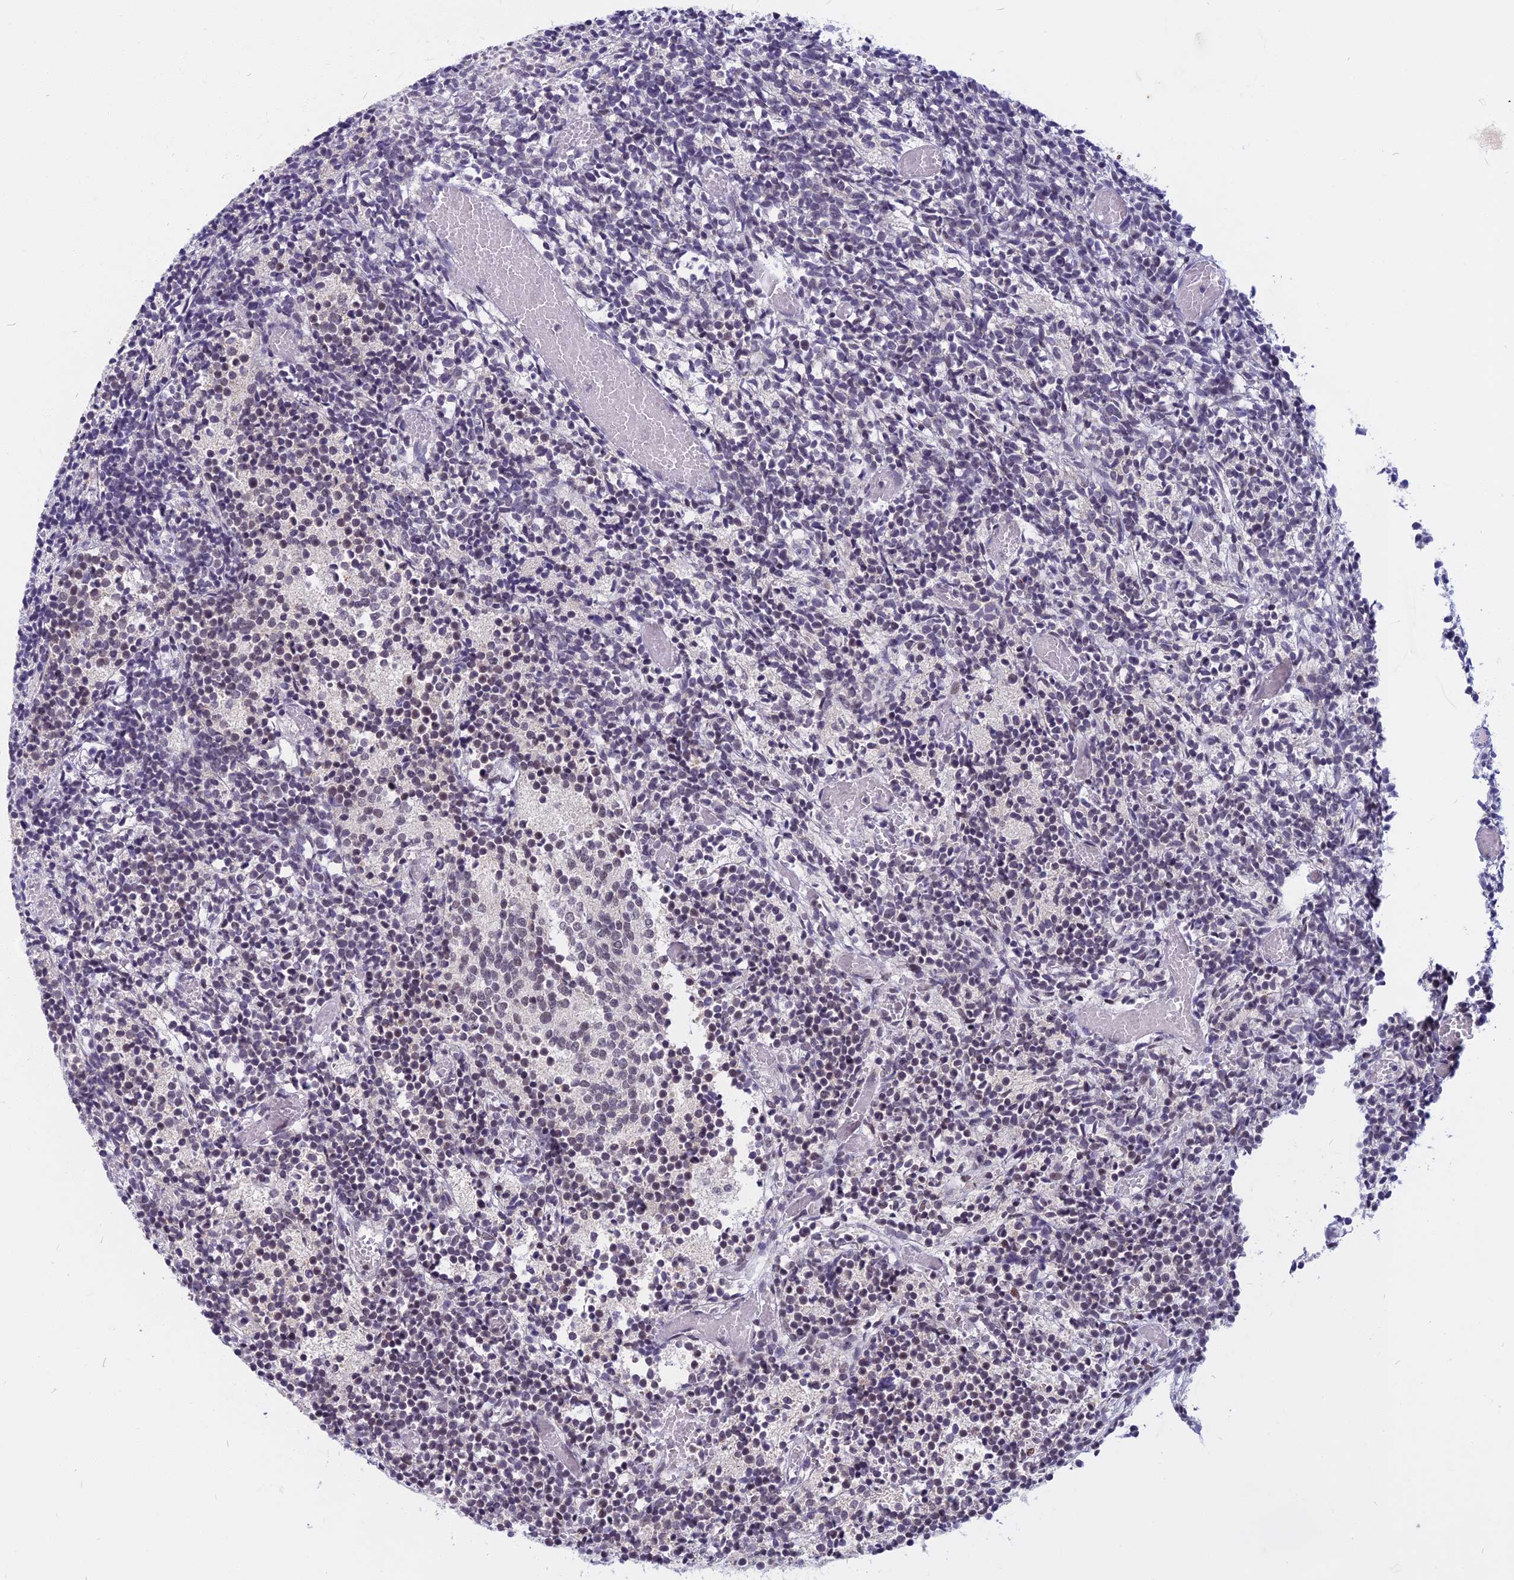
{"staining": {"intensity": "moderate", "quantity": "<25%", "location": "nuclear"}, "tissue": "glioma", "cell_type": "Tumor cells", "image_type": "cancer", "snomed": [{"axis": "morphology", "description": "Glioma, malignant, Low grade"}, {"axis": "topography", "description": "Brain"}], "caption": "Protein expression by immunohistochemistry (IHC) exhibits moderate nuclear positivity in approximately <25% of tumor cells in glioma. (DAB IHC, brown staining for protein, blue staining for nuclei).", "gene": "CDC7", "patient": {"sex": "female", "age": 1}}